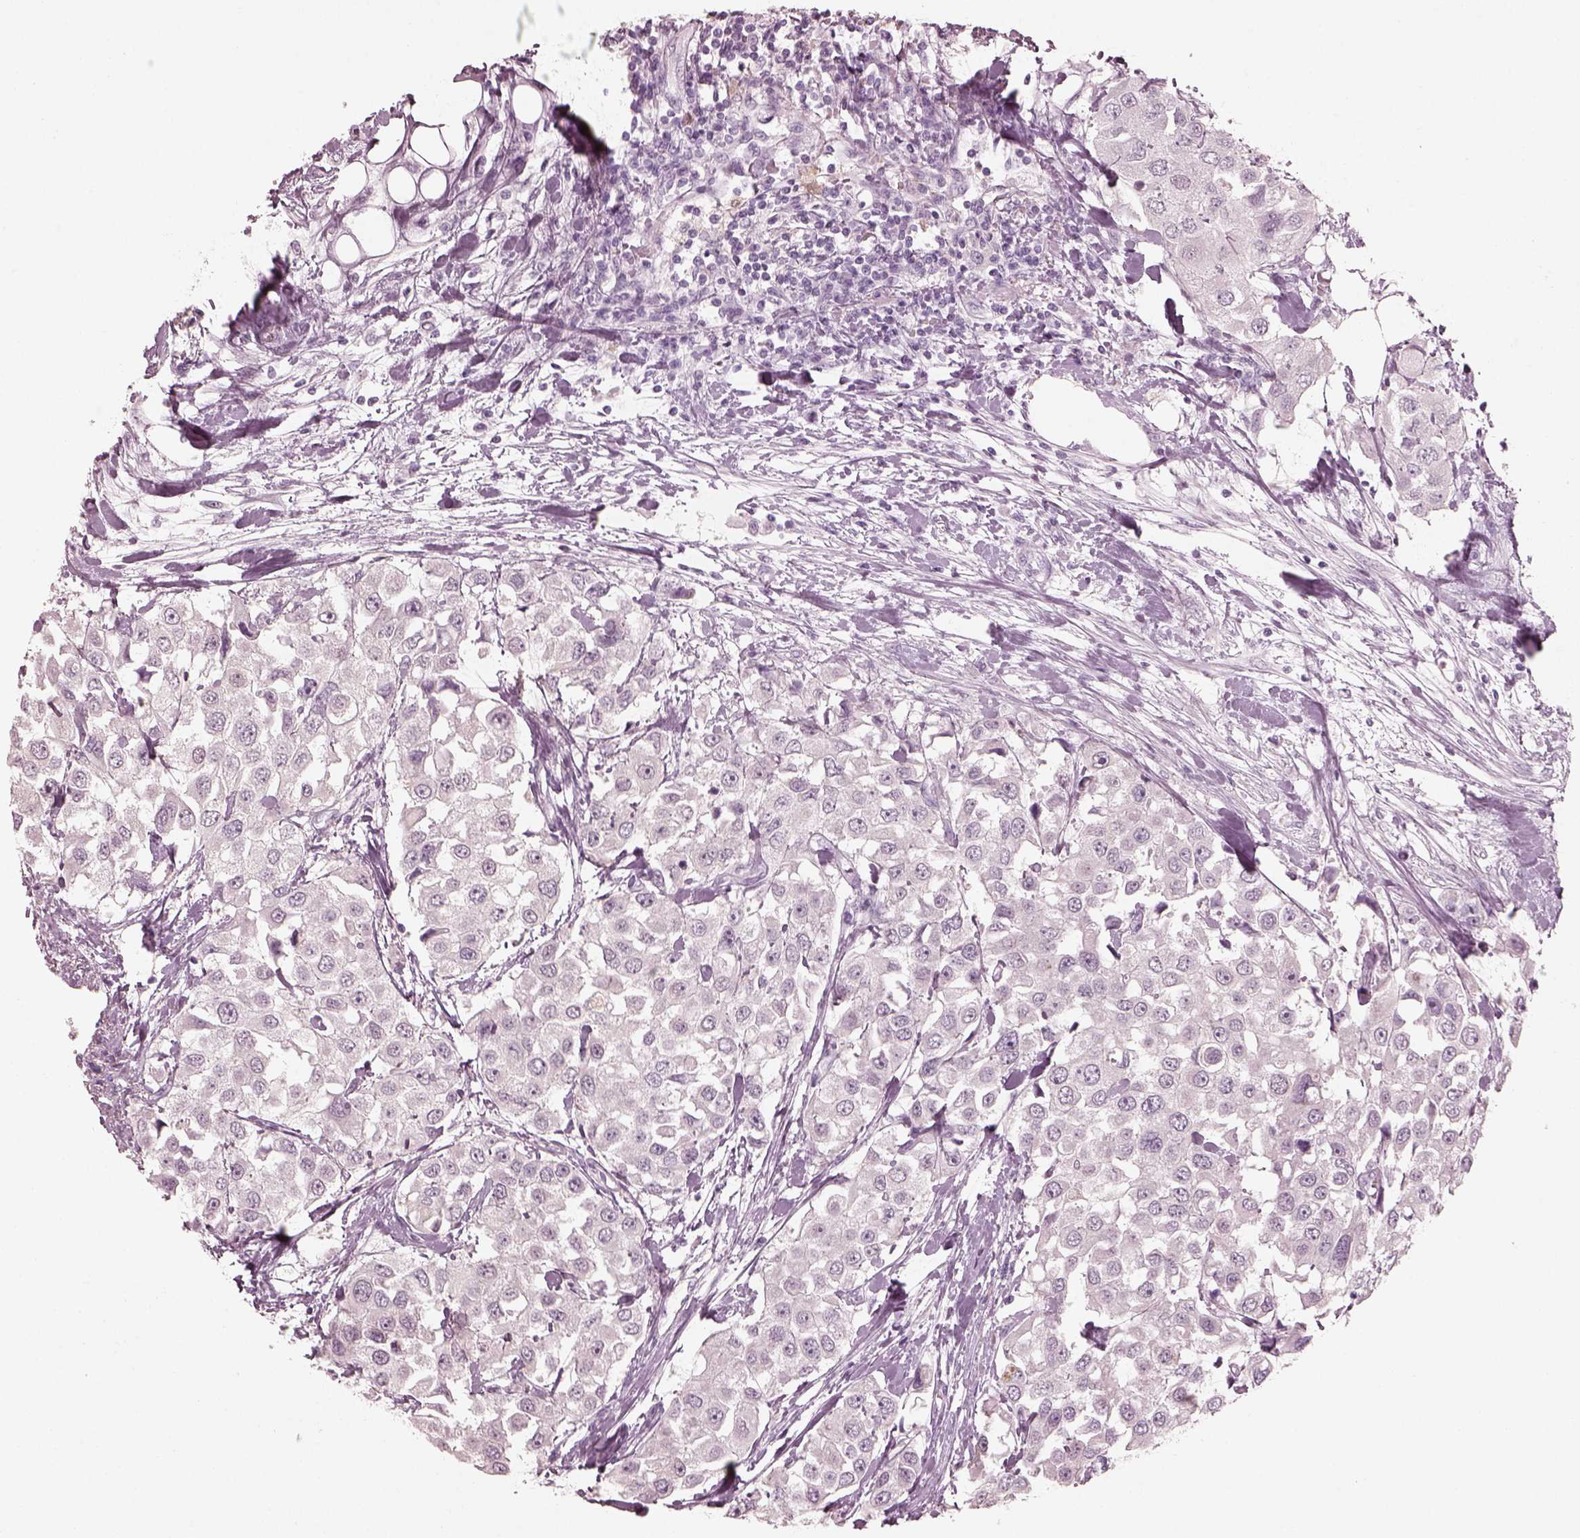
{"staining": {"intensity": "negative", "quantity": "none", "location": "none"}, "tissue": "urothelial cancer", "cell_type": "Tumor cells", "image_type": "cancer", "snomed": [{"axis": "morphology", "description": "Urothelial carcinoma, High grade"}, {"axis": "topography", "description": "Urinary bladder"}], "caption": "Tumor cells show no significant positivity in urothelial cancer.", "gene": "C2orf81", "patient": {"sex": "female", "age": 64}}